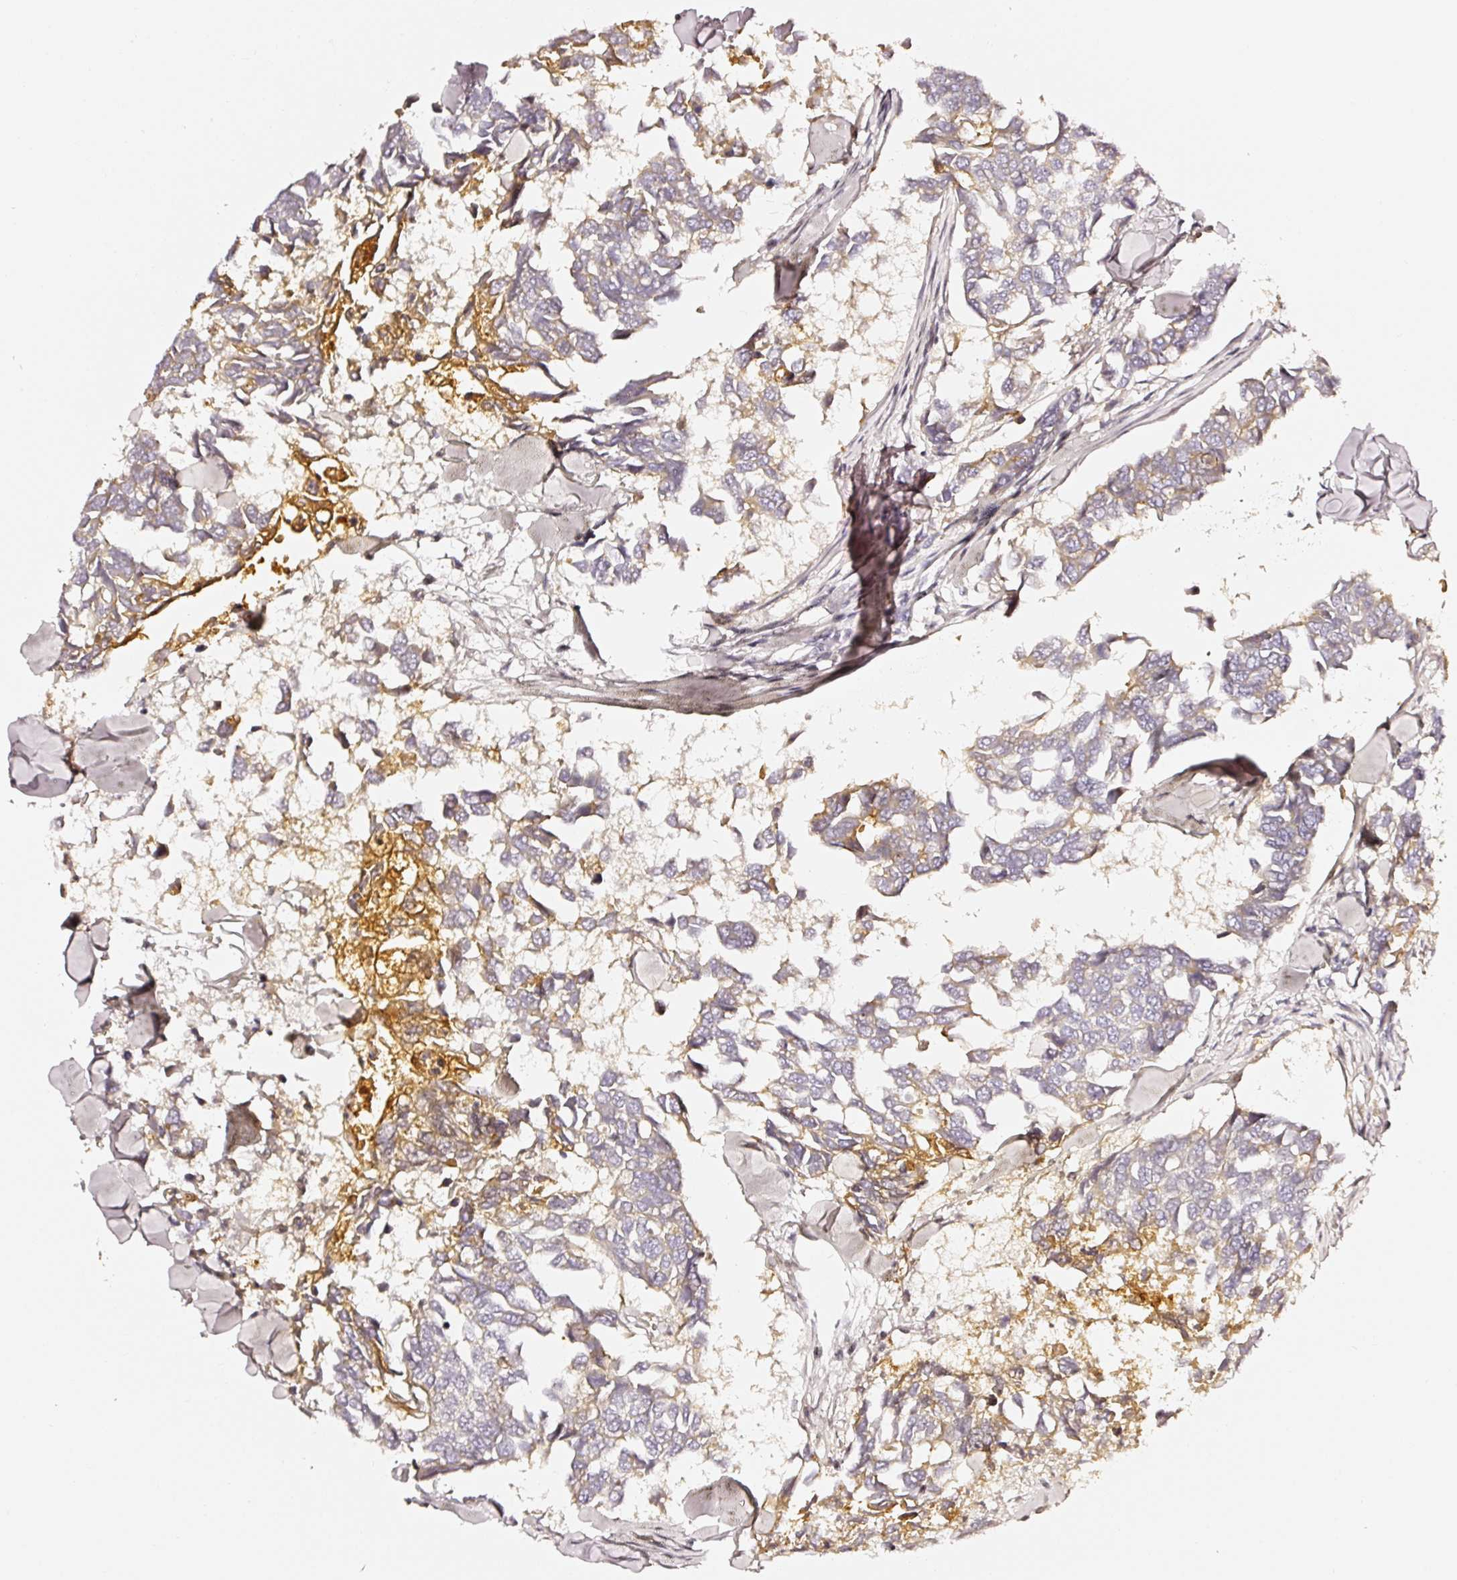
{"staining": {"intensity": "moderate", "quantity": "<25%", "location": "cytoplasmic/membranous"}, "tissue": "breast cancer", "cell_type": "Tumor cells", "image_type": "cancer", "snomed": [{"axis": "morphology", "description": "Duct carcinoma"}, {"axis": "topography", "description": "Breast"}], "caption": "Immunohistochemical staining of invasive ductal carcinoma (breast) demonstrates low levels of moderate cytoplasmic/membranous protein expression in approximately <25% of tumor cells. (Brightfield microscopy of DAB IHC at high magnification).", "gene": "CD47", "patient": {"sex": "female", "age": 83}}